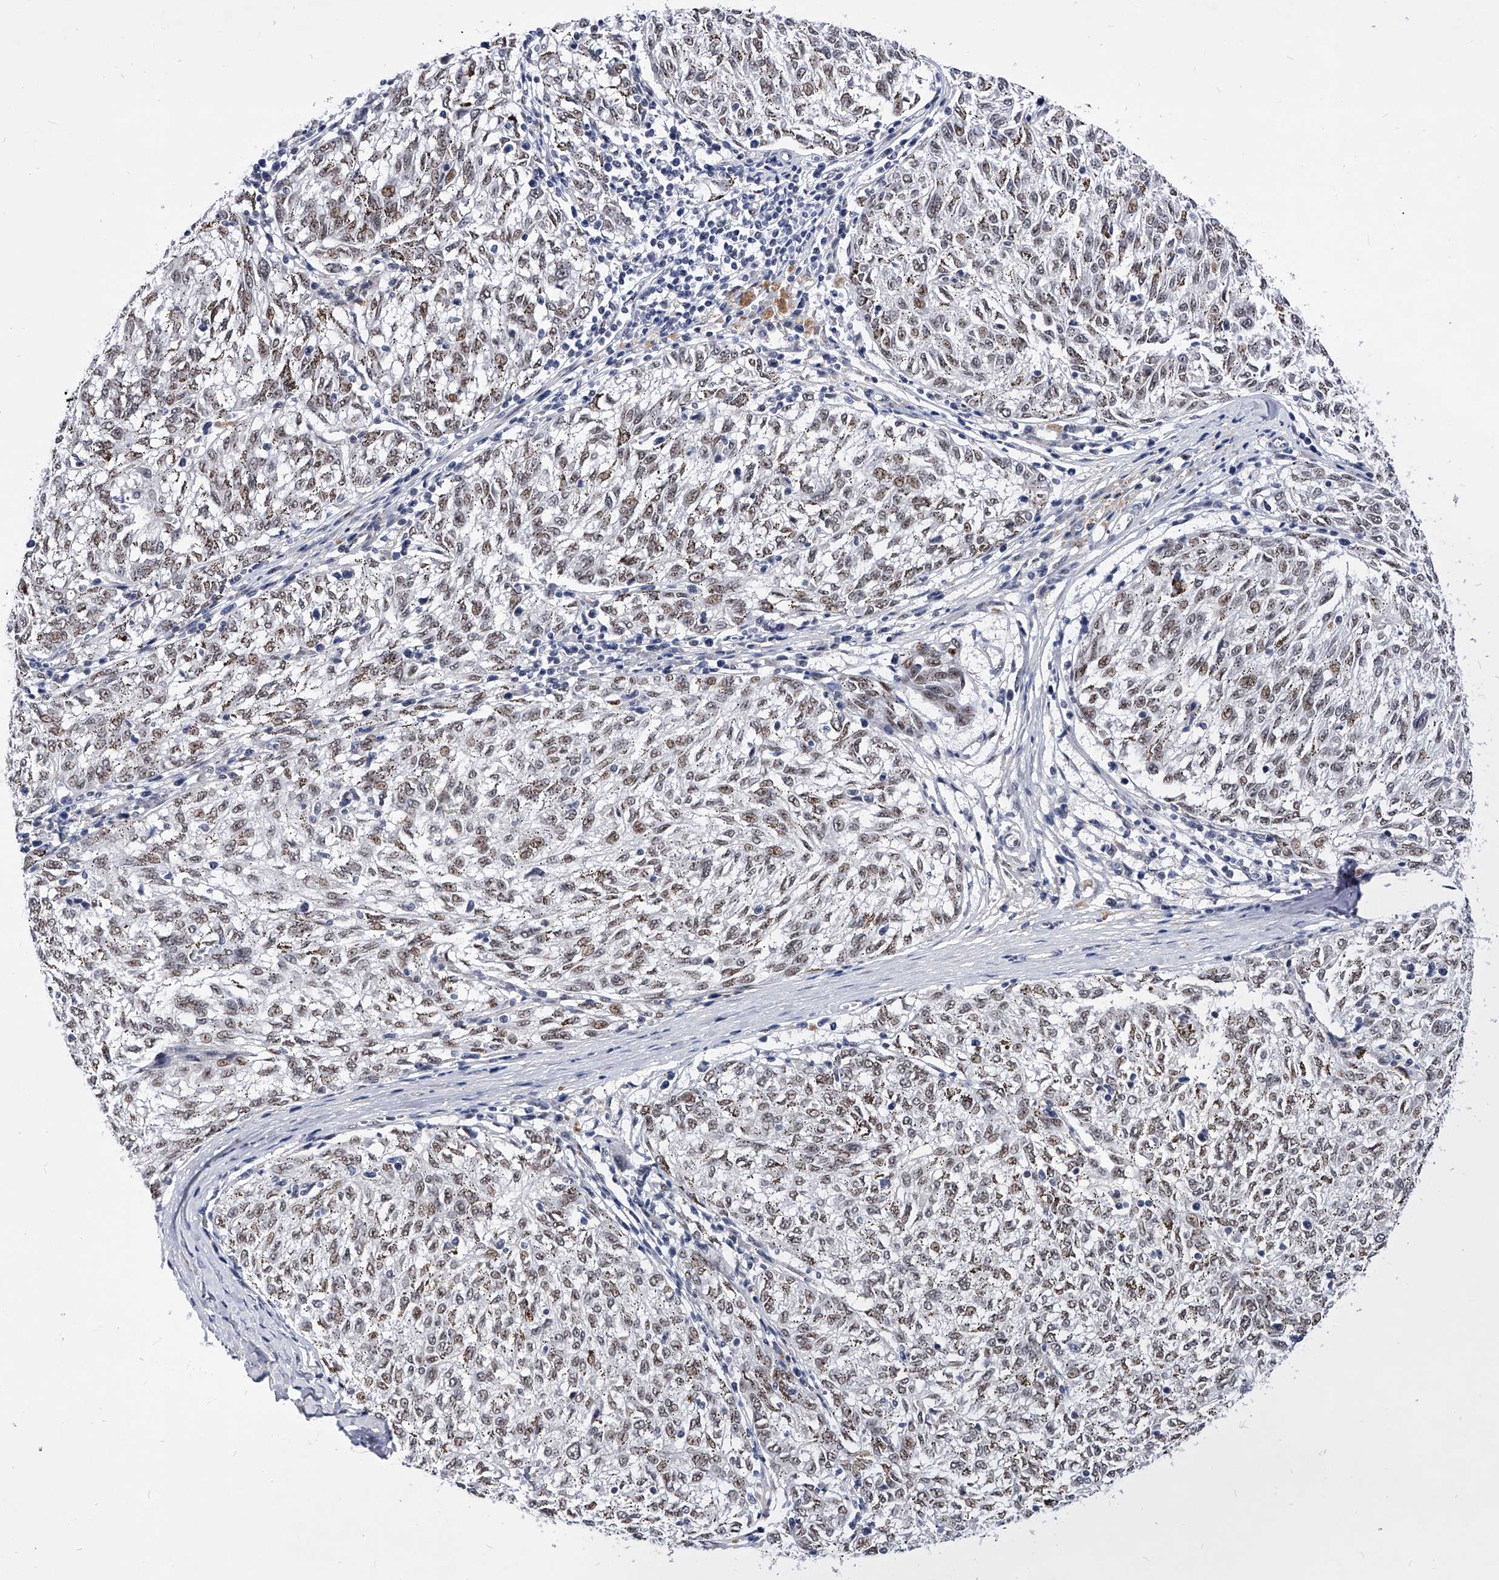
{"staining": {"intensity": "weak", "quantity": ">75%", "location": "nuclear"}, "tissue": "melanoma", "cell_type": "Tumor cells", "image_type": "cancer", "snomed": [{"axis": "morphology", "description": "Malignant melanoma, NOS"}, {"axis": "topography", "description": "Skin"}], "caption": "DAB immunohistochemical staining of human malignant melanoma reveals weak nuclear protein positivity in about >75% of tumor cells.", "gene": "TESK2", "patient": {"sex": "female", "age": 72}}